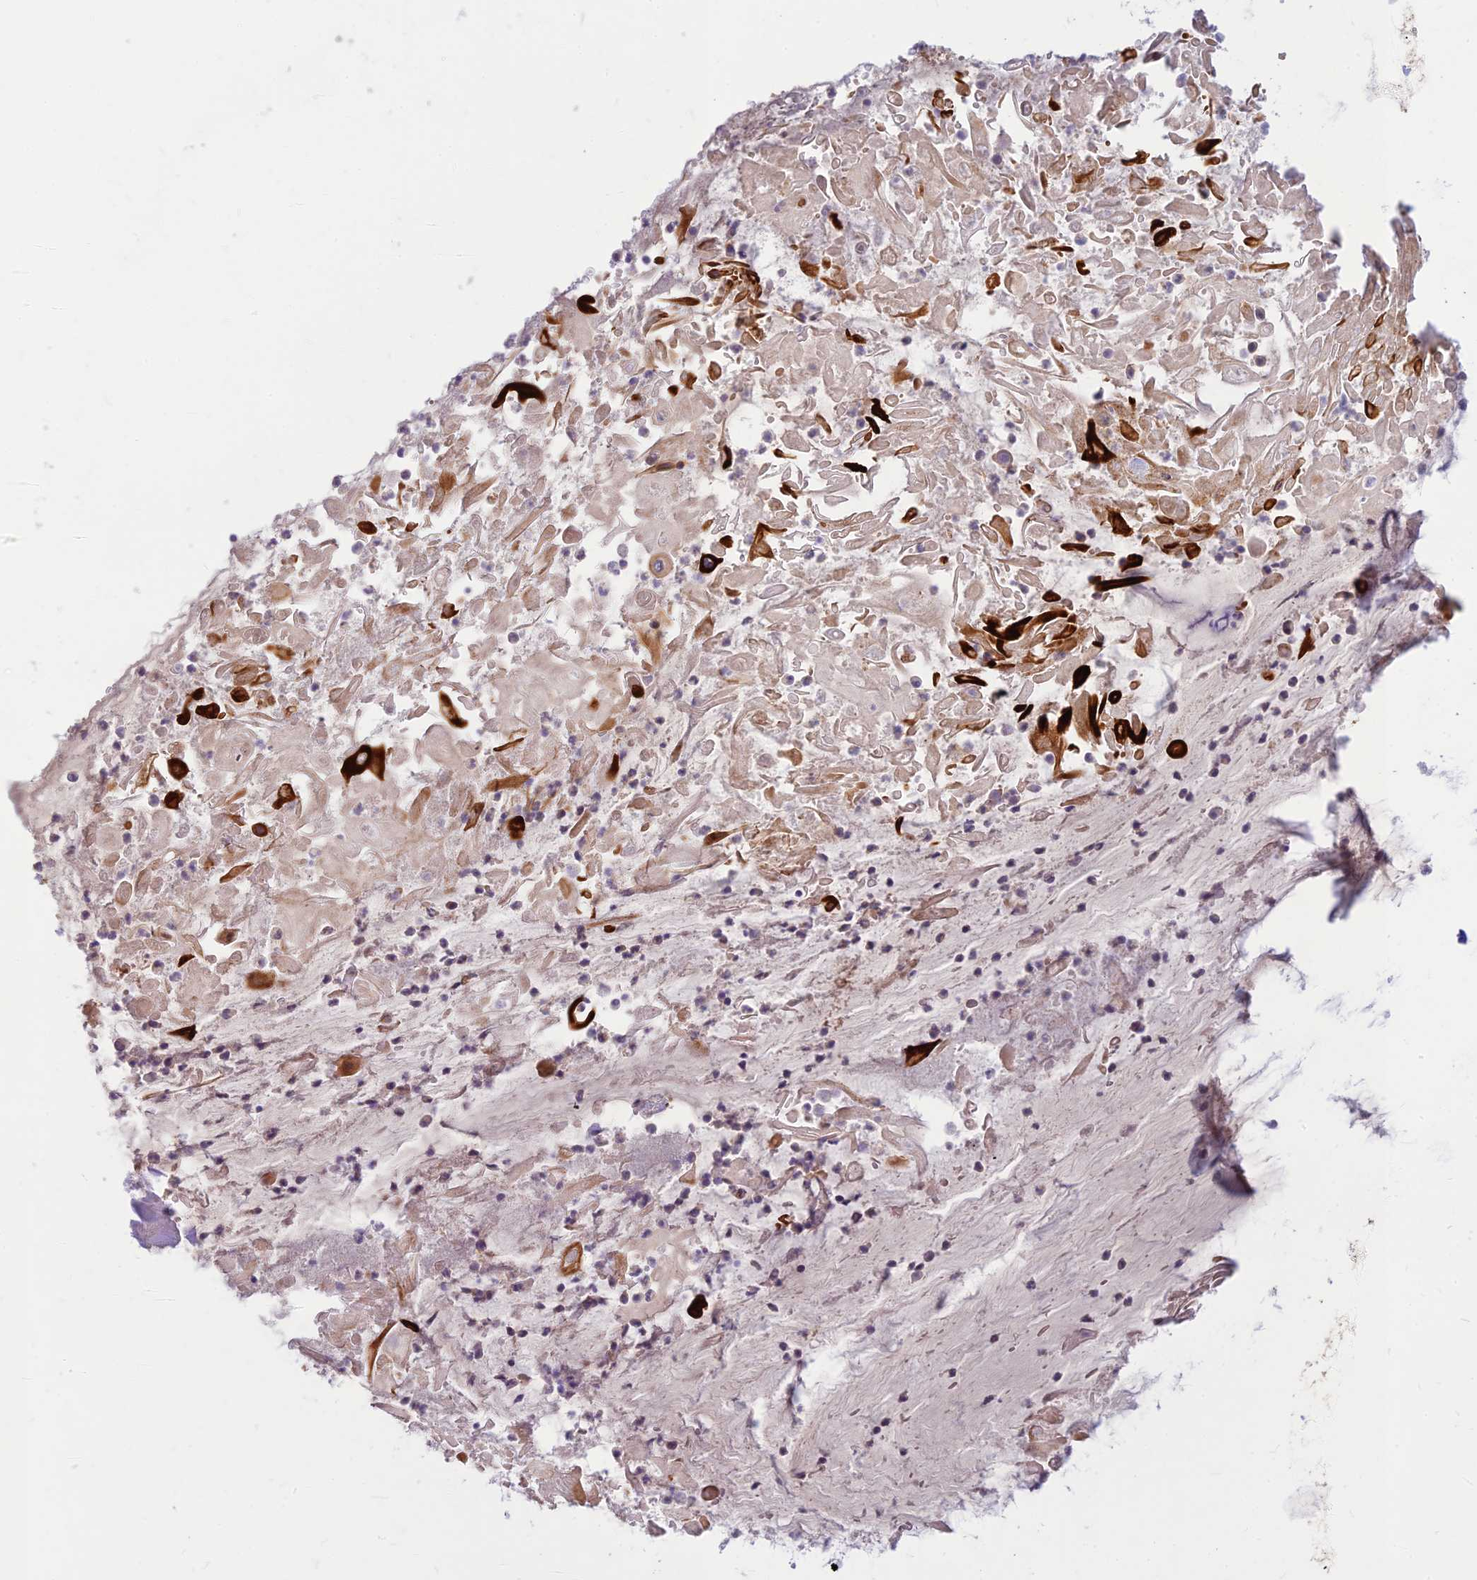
{"staining": {"intensity": "negative", "quantity": "none", "location": "none"}, "tissue": "adipose tissue", "cell_type": "Adipocytes", "image_type": "normal", "snomed": [{"axis": "morphology", "description": "Normal tissue, NOS"}, {"axis": "topography", "description": "Lymph node"}, {"axis": "topography", "description": "Cartilage tissue"}, {"axis": "topography", "description": "Bronchus"}], "caption": "The immunohistochemistry (IHC) micrograph has no significant staining in adipocytes of adipose tissue.", "gene": "ST8SIA5", "patient": {"sex": "male", "age": 63}}